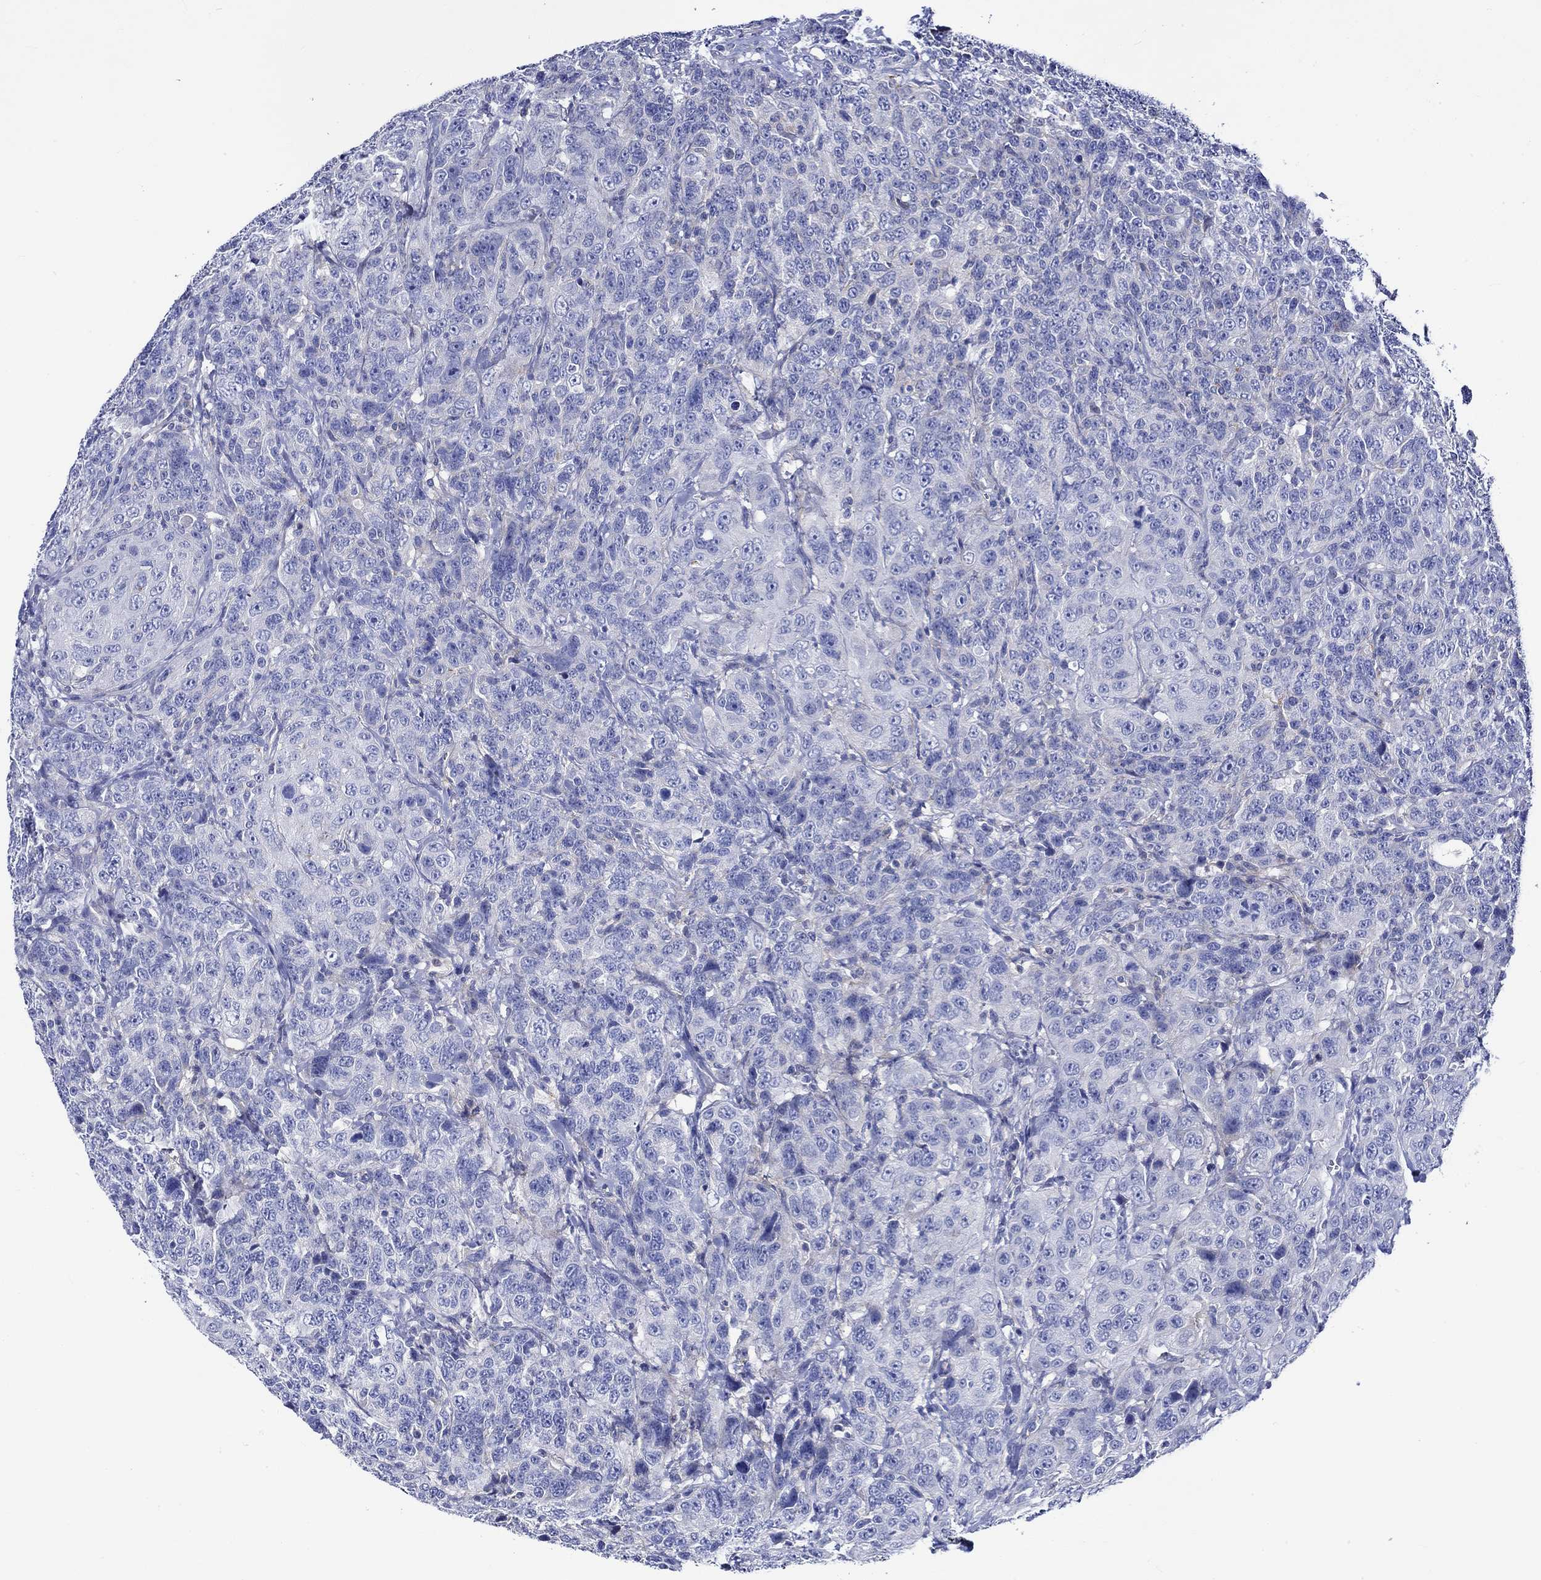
{"staining": {"intensity": "negative", "quantity": "none", "location": "none"}, "tissue": "urothelial cancer", "cell_type": "Tumor cells", "image_type": "cancer", "snomed": [{"axis": "morphology", "description": "Urothelial carcinoma, NOS"}, {"axis": "morphology", "description": "Urothelial carcinoma, High grade"}, {"axis": "topography", "description": "Urinary bladder"}], "caption": "Micrograph shows no significant protein positivity in tumor cells of transitional cell carcinoma. The staining is performed using DAB brown chromogen with nuclei counter-stained in using hematoxylin.", "gene": "NRIP3", "patient": {"sex": "female", "age": 73}}